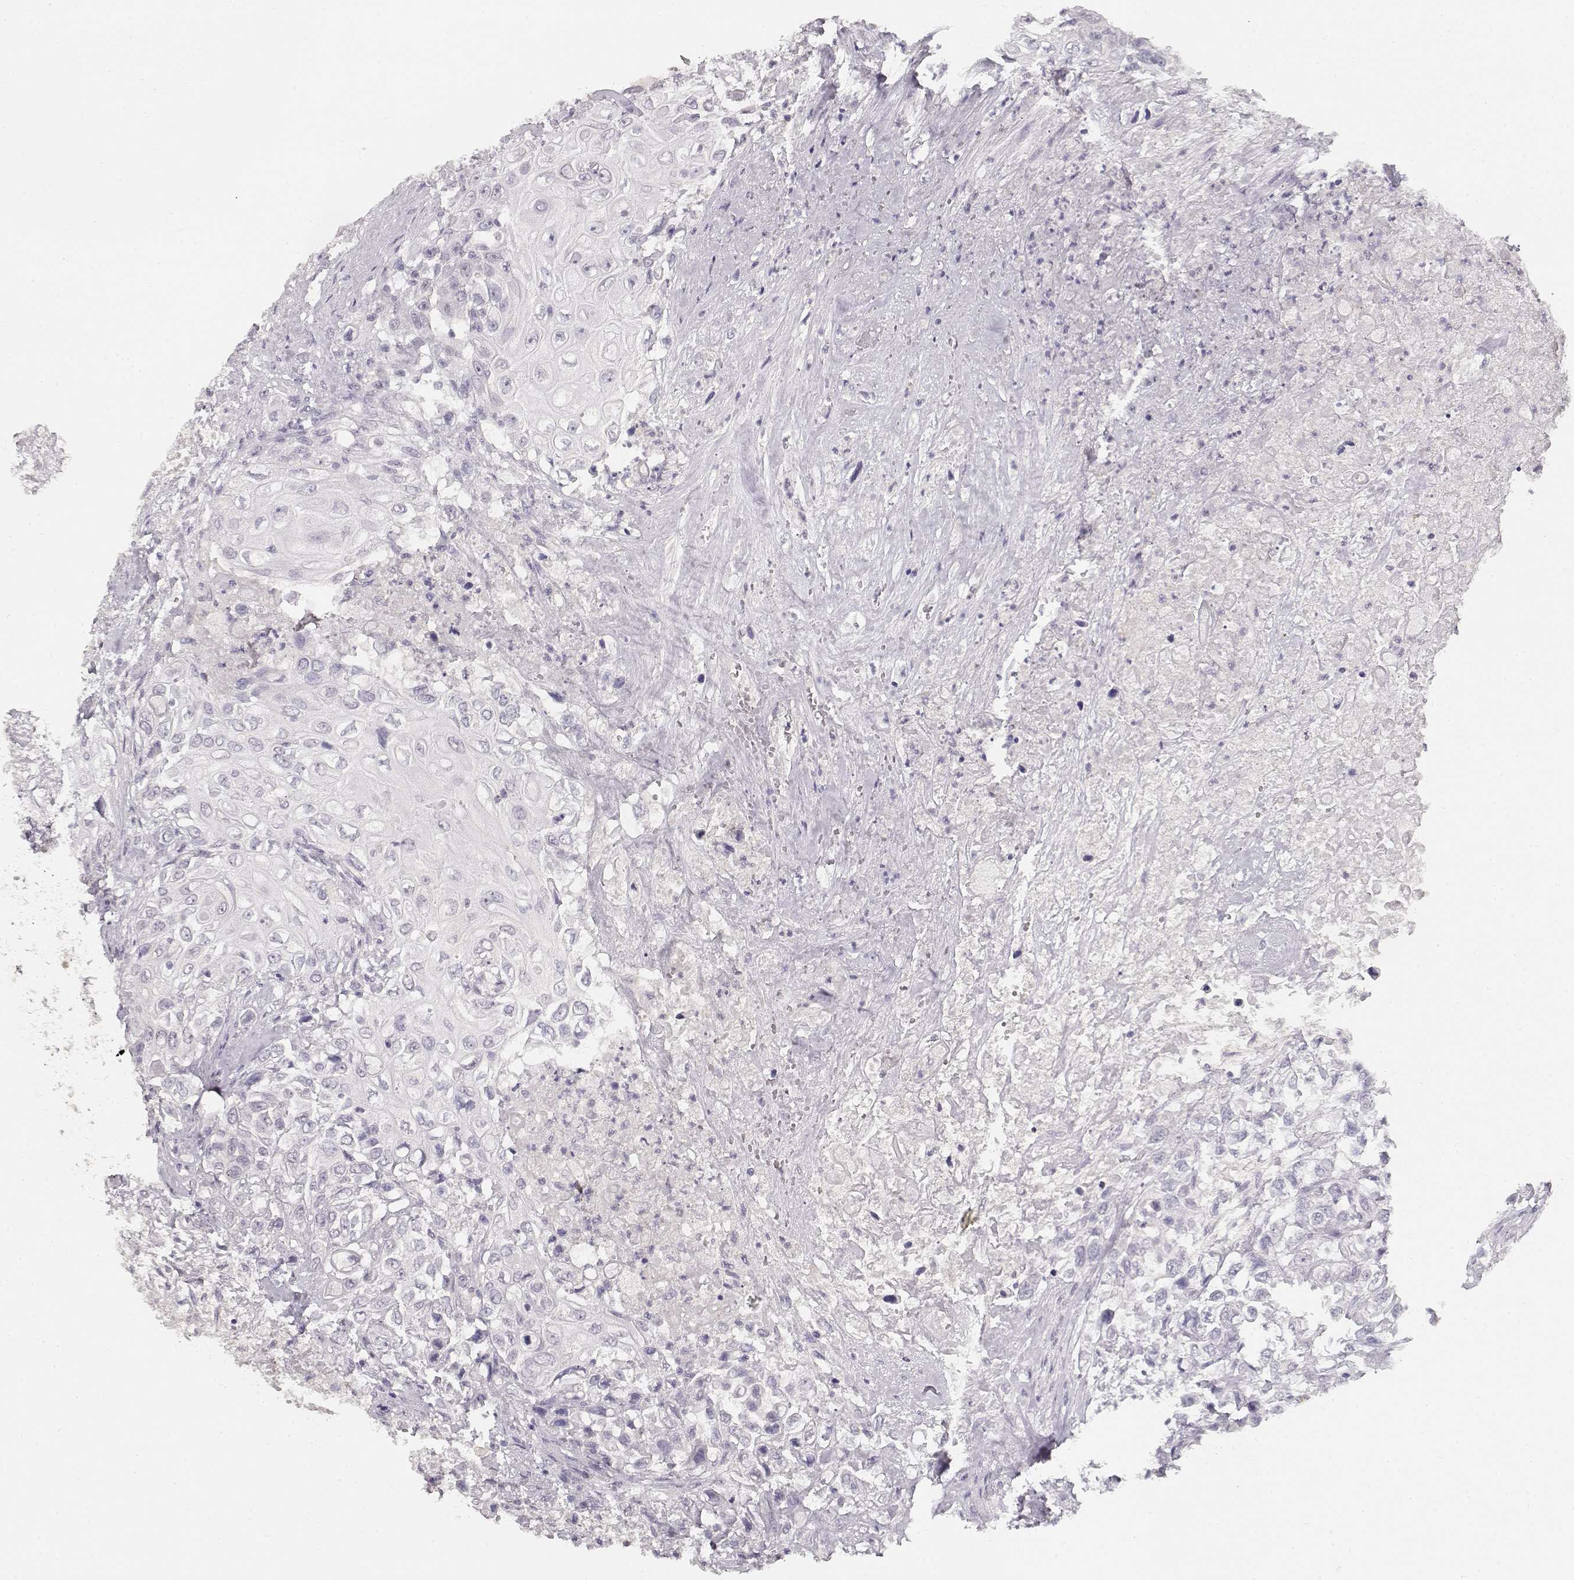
{"staining": {"intensity": "negative", "quantity": "none", "location": "none"}, "tissue": "urothelial cancer", "cell_type": "Tumor cells", "image_type": "cancer", "snomed": [{"axis": "morphology", "description": "Urothelial carcinoma, High grade"}, {"axis": "topography", "description": "Urinary bladder"}], "caption": "An image of urothelial carcinoma (high-grade) stained for a protein reveals no brown staining in tumor cells. (DAB (3,3'-diaminobenzidine) IHC, high magnification).", "gene": "TPH2", "patient": {"sex": "female", "age": 56}}